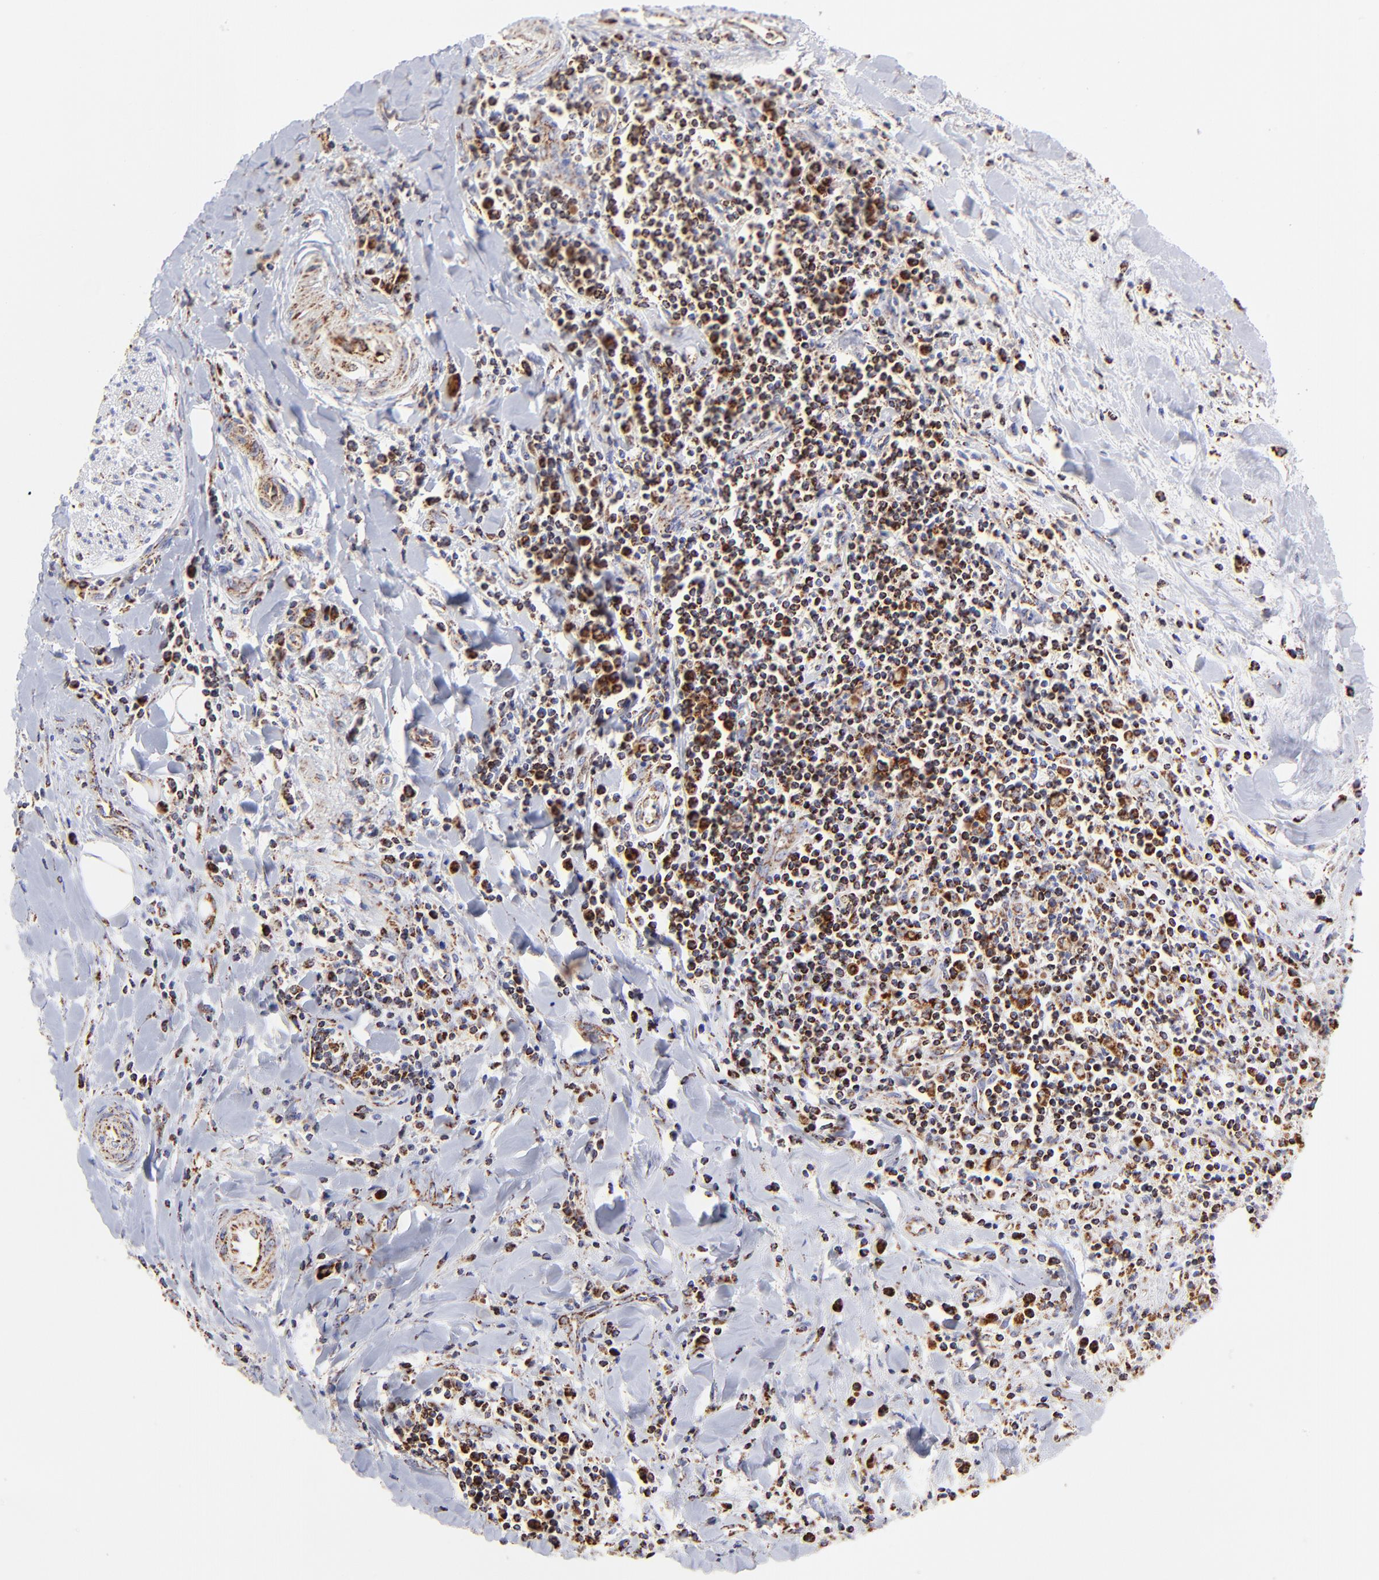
{"staining": {"intensity": "strong", "quantity": ">75%", "location": "cytoplasmic/membranous"}, "tissue": "liver cancer", "cell_type": "Tumor cells", "image_type": "cancer", "snomed": [{"axis": "morphology", "description": "Cholangiocarcinoma"}, {"axis": "topography", "description": "Liver"}], "caption": "Human liver cancer (cholangiocarcinoma) stained with a protein marker reveals strong staining in tumor cells.", "gene": "ECH1", "patient": {"sex": "male", "age": 57}}